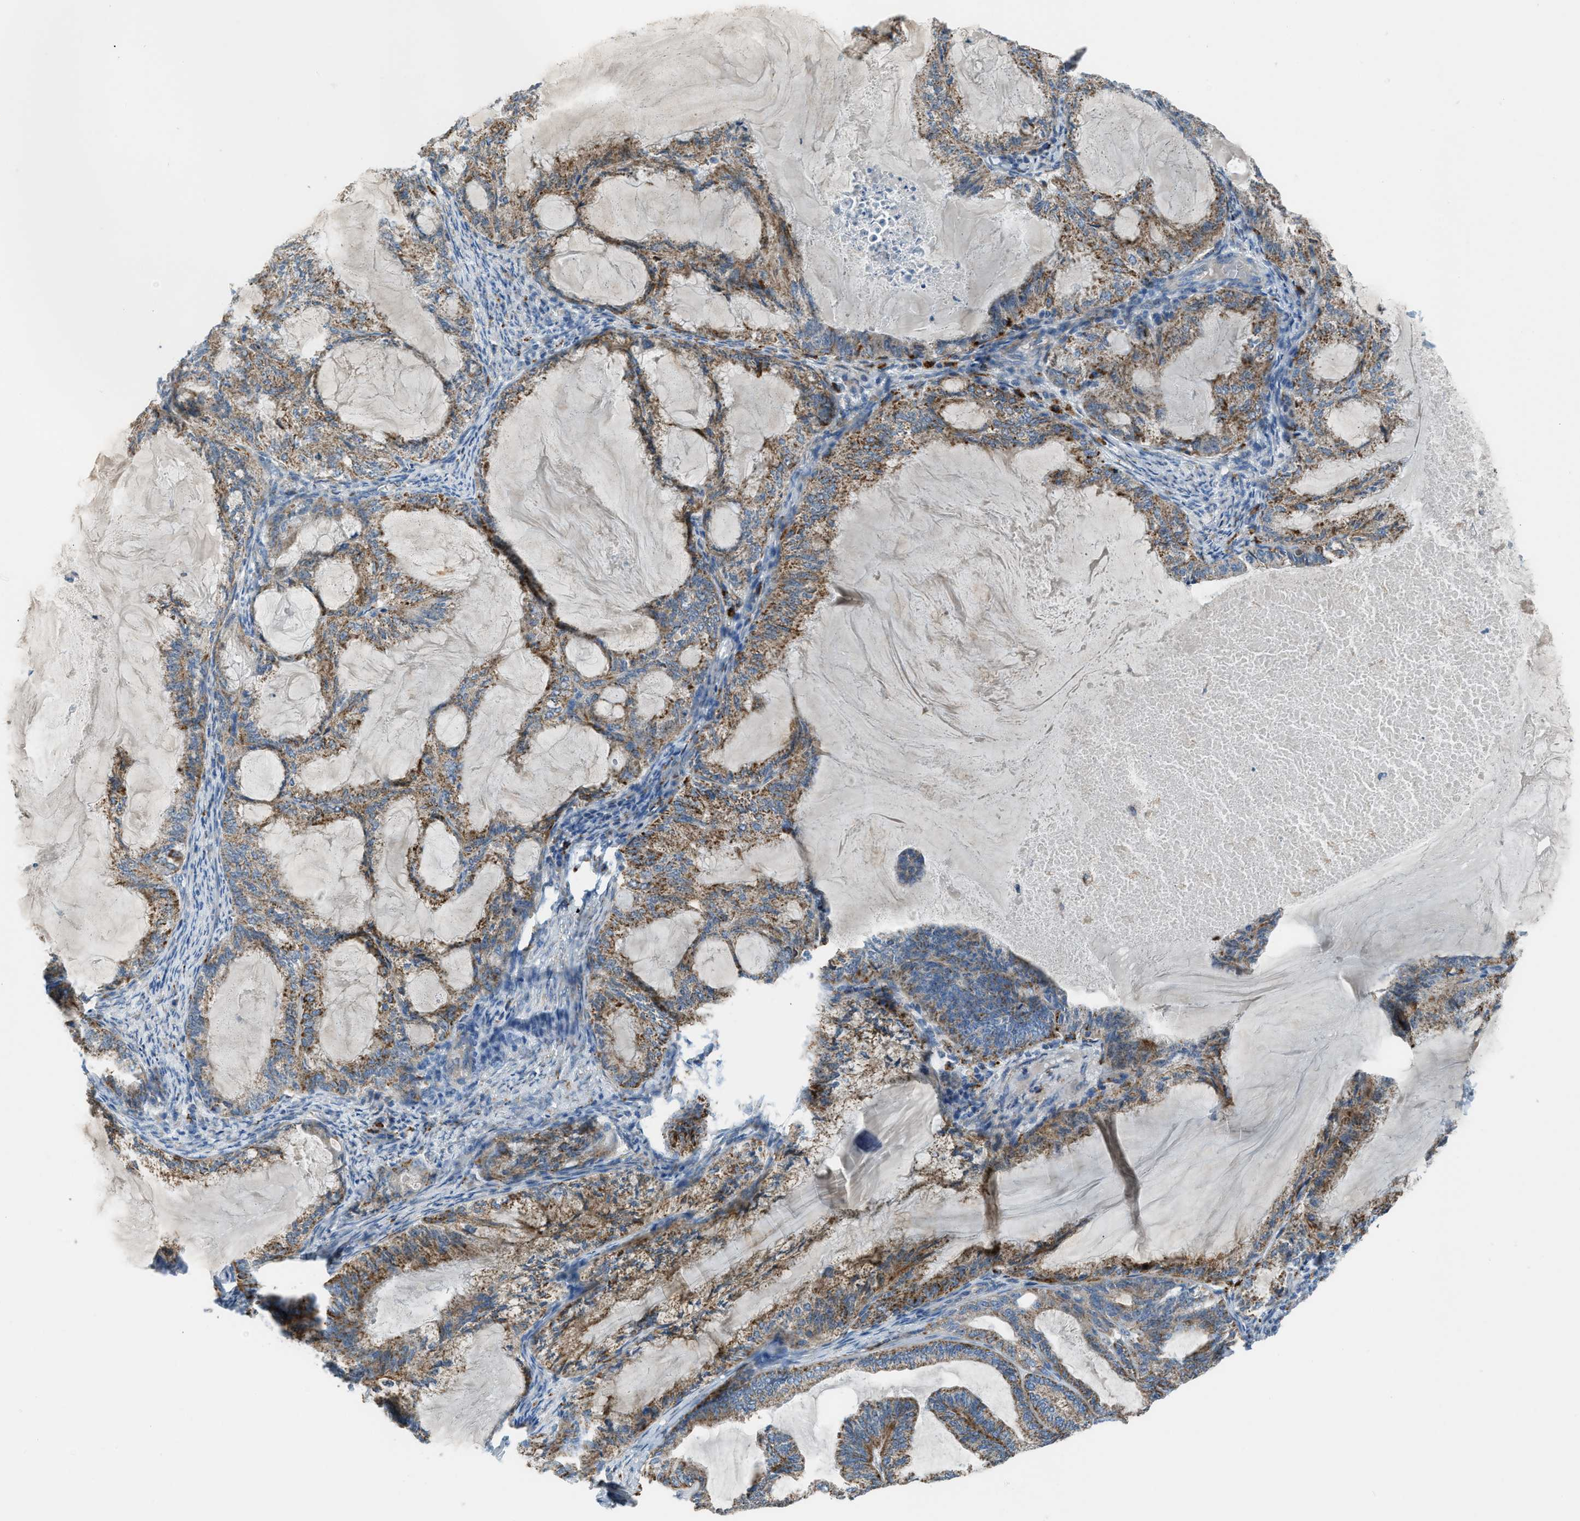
{"staining": {"intensity": "moderate", "quantity": ">75%", "location": "cytoplasmic/membranous"}, "tissue": "endometrial cancer", "cell_type": "Tumor cells", "image_type": "cancer", "snomed": [{"axis": "morphology", "description": "Adenocarcinoma, NOS"}, {"axis": "topography", "description": "Endometrium"}], "caption": "This photomicrograph exhibits immunohistochemistry staining of human endometrial cancer, with medium moderate cytoplasmic/membranous positivity in about >75% of tumor cells.", "gene": "SMIM20", "patient": {"sex": "female", "age": 86}}